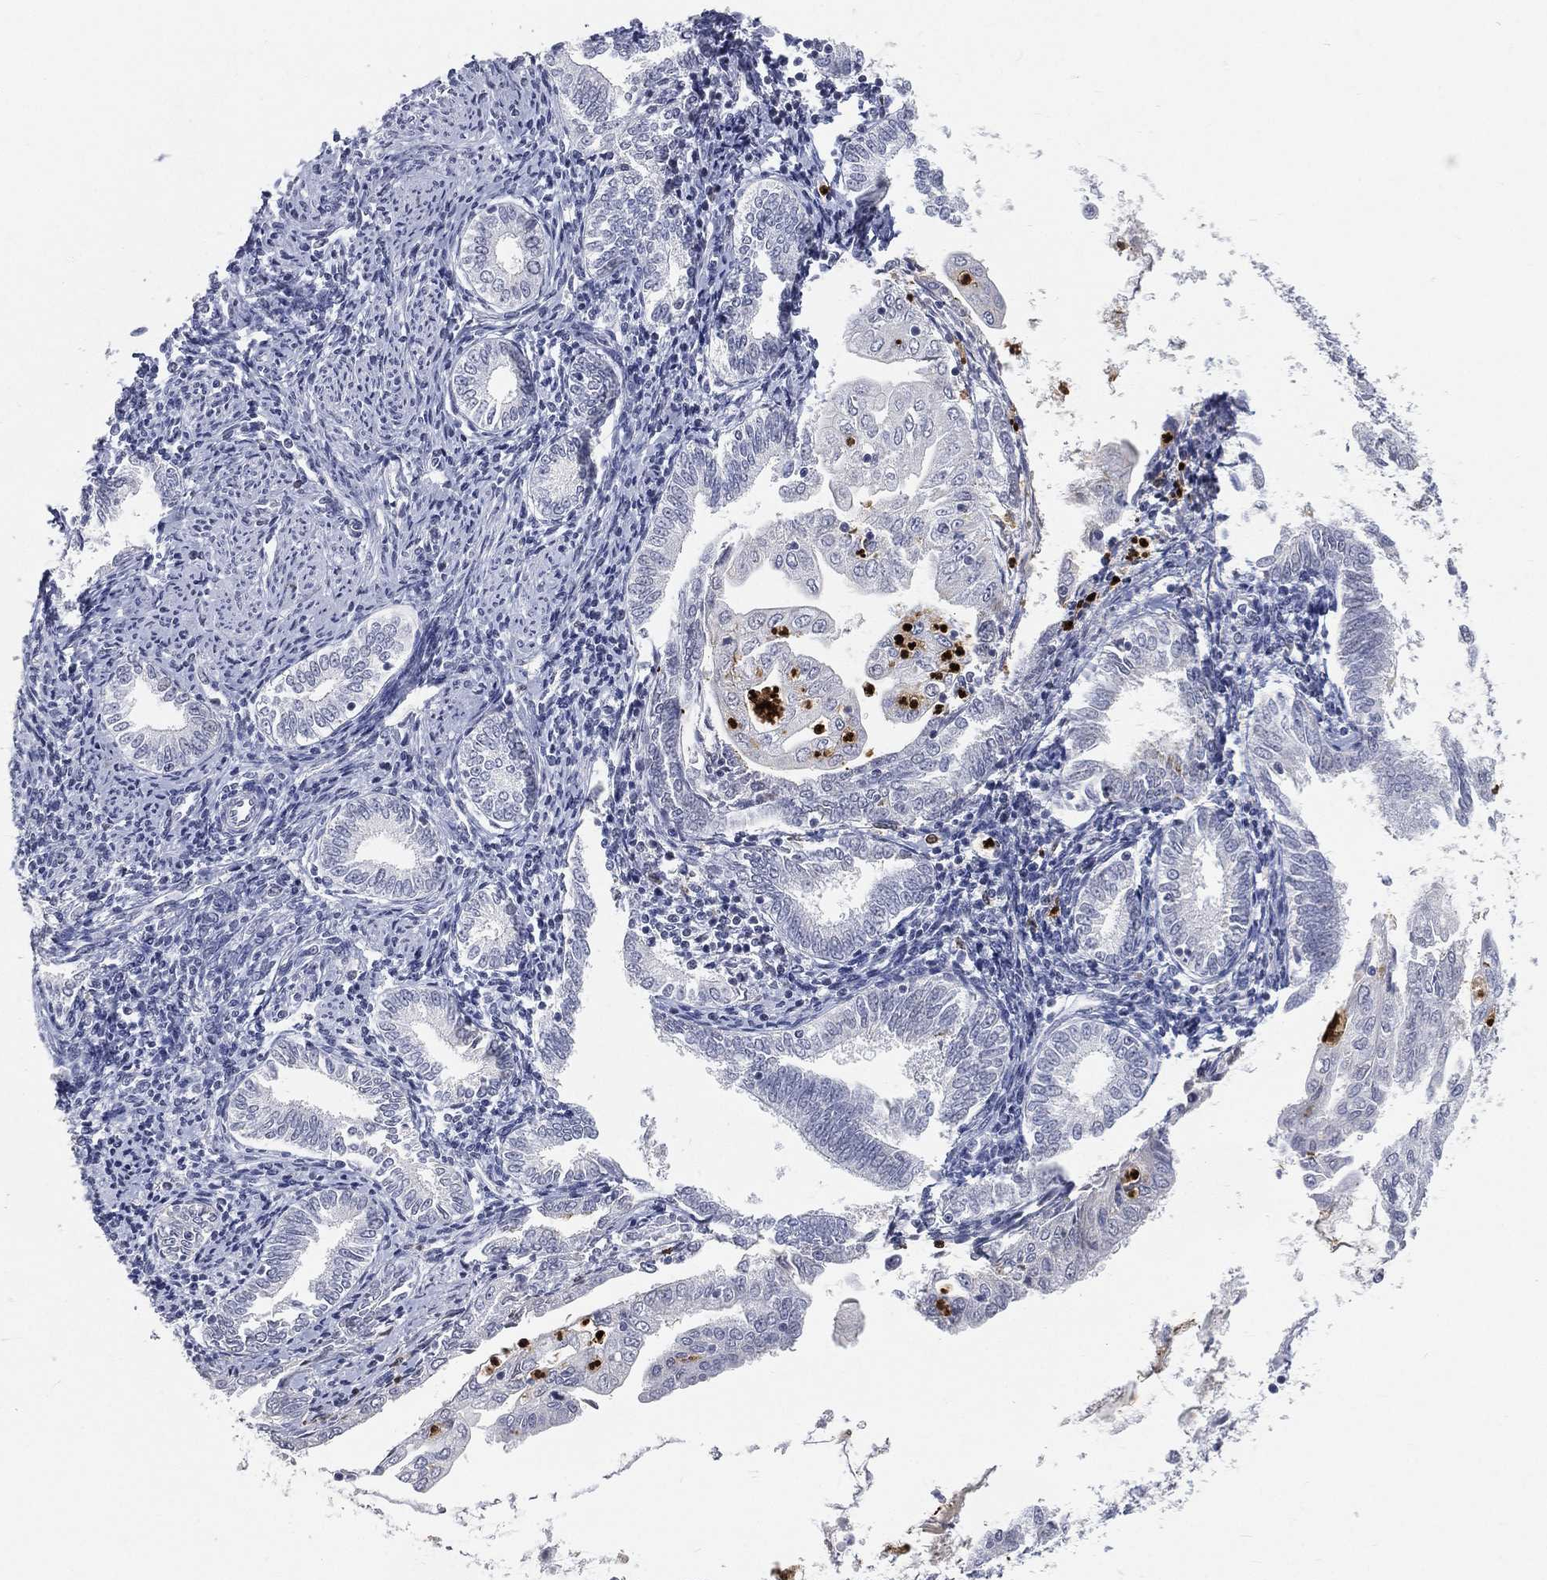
{"staining": {"intensity": "negative", "quantity": "none", "location": "none"}, "tissue": "endometrial cancer", "cell_type": "Tumor cells", "image_type": "cancer", "snomed": [{"axis": "morphology", "description": "Adenocarcinoma, NOS"}, {"axis": "topography", "description": "Endometrium"}], "caption": "A high-resolution photomicrograph shows immunohistochemistry (IHC) staining of endometrial cancer, which exhibits no significant expression in tumor cells. (Immunohistochemistry (ihc), brightfield microscopy, high magnification).", "gene": "ARG1", "patient": {"sex": "female", "age": 56}}